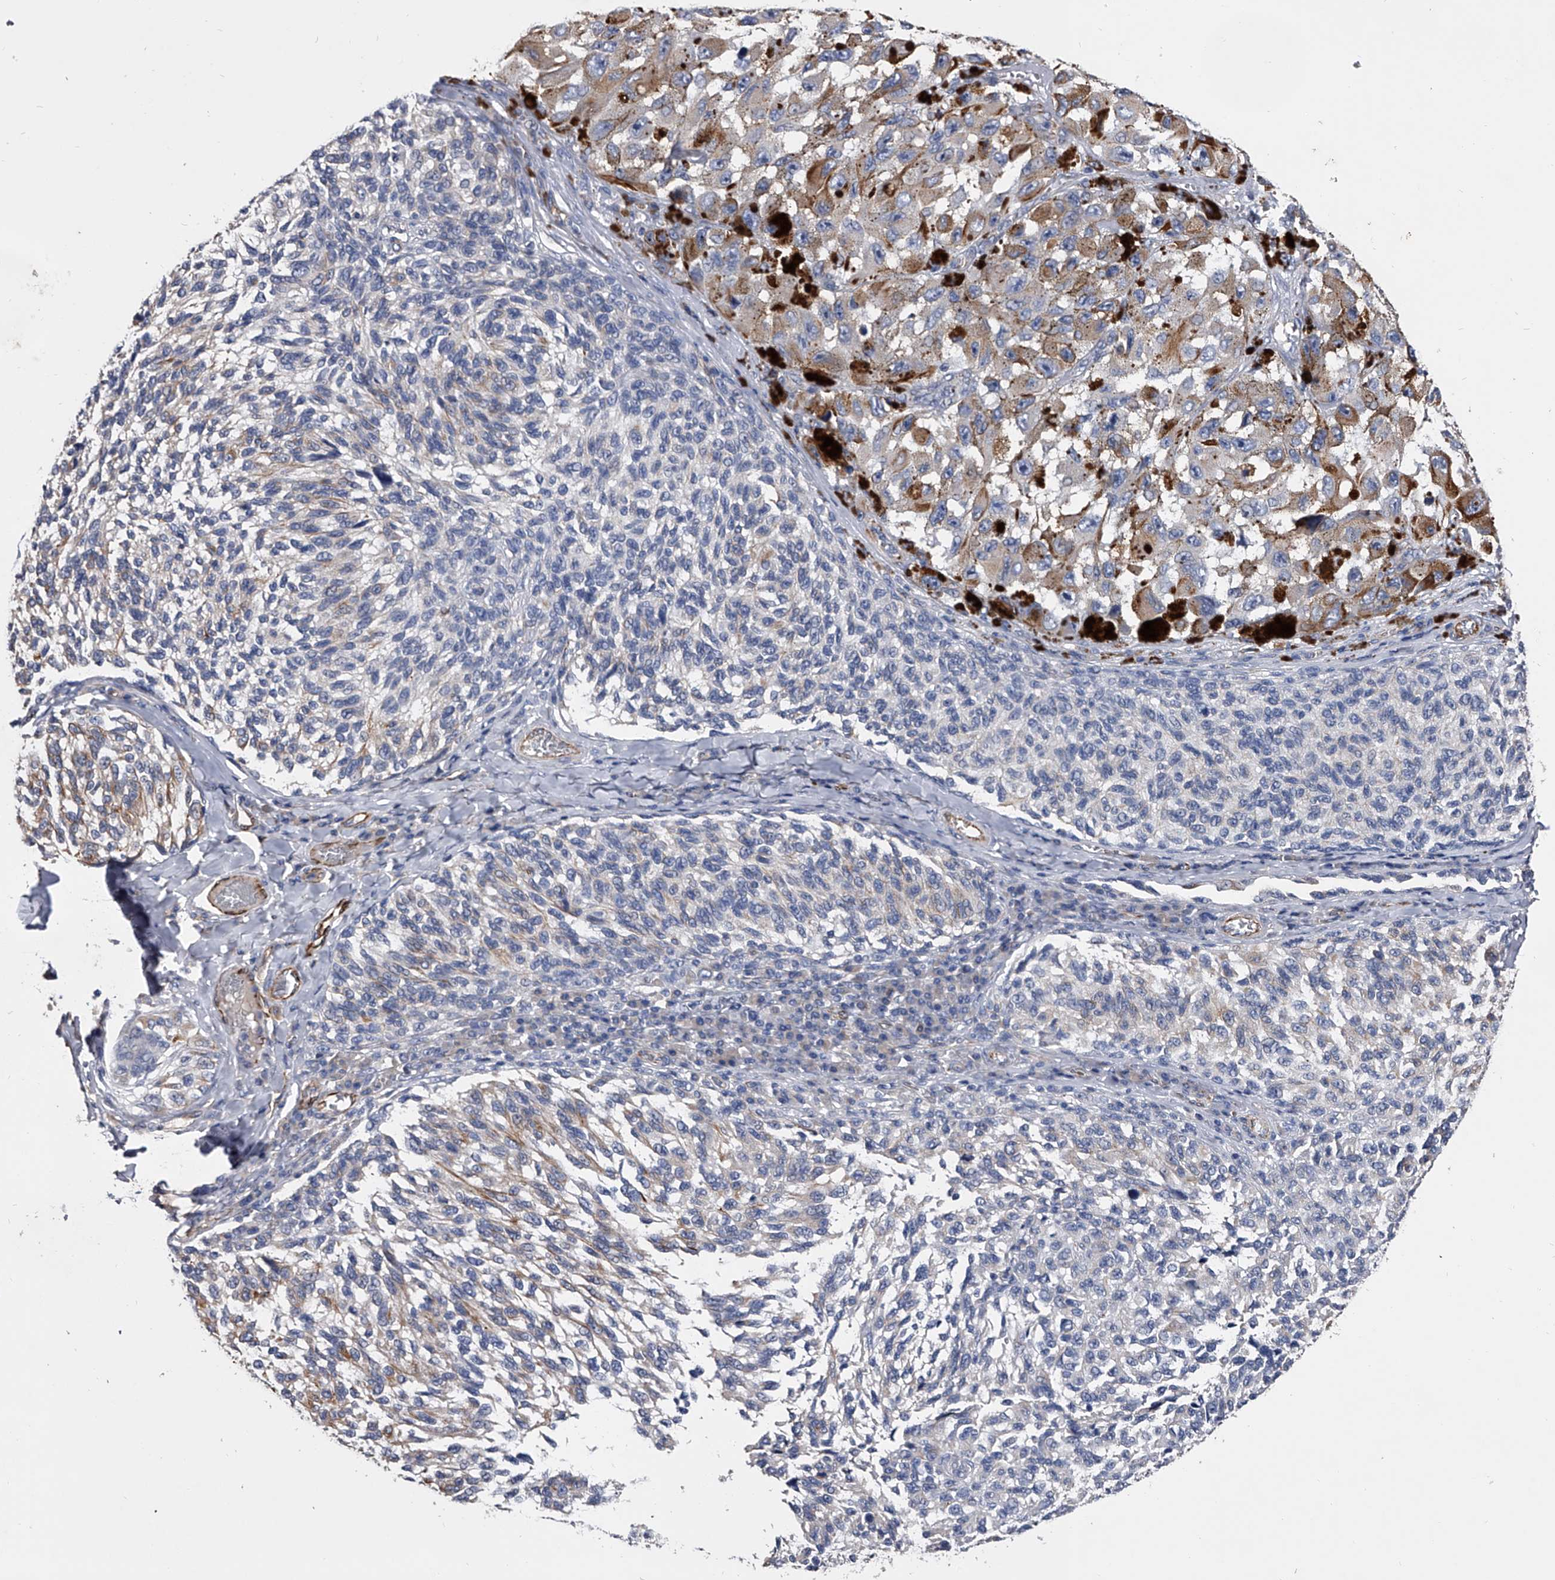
{"staining": {"intensity": "negative", "quantity": "none", "location": "none"}, "tissue": "melanoma", "cell_type": "Tumor cells", "image_type": "cancer", "snomed": [{"axis": "morphology", "description": "Malignant melanoma, NOS"}, {"axis": "topography", "description": "Skin"}], "caption": "An immunohistochemistry histopathology image of melanoma is shown. There is no staining in tumor cells of melanoma.", "gene": "EFCAB7", "patient": {"sex": "female", "age": 73}}